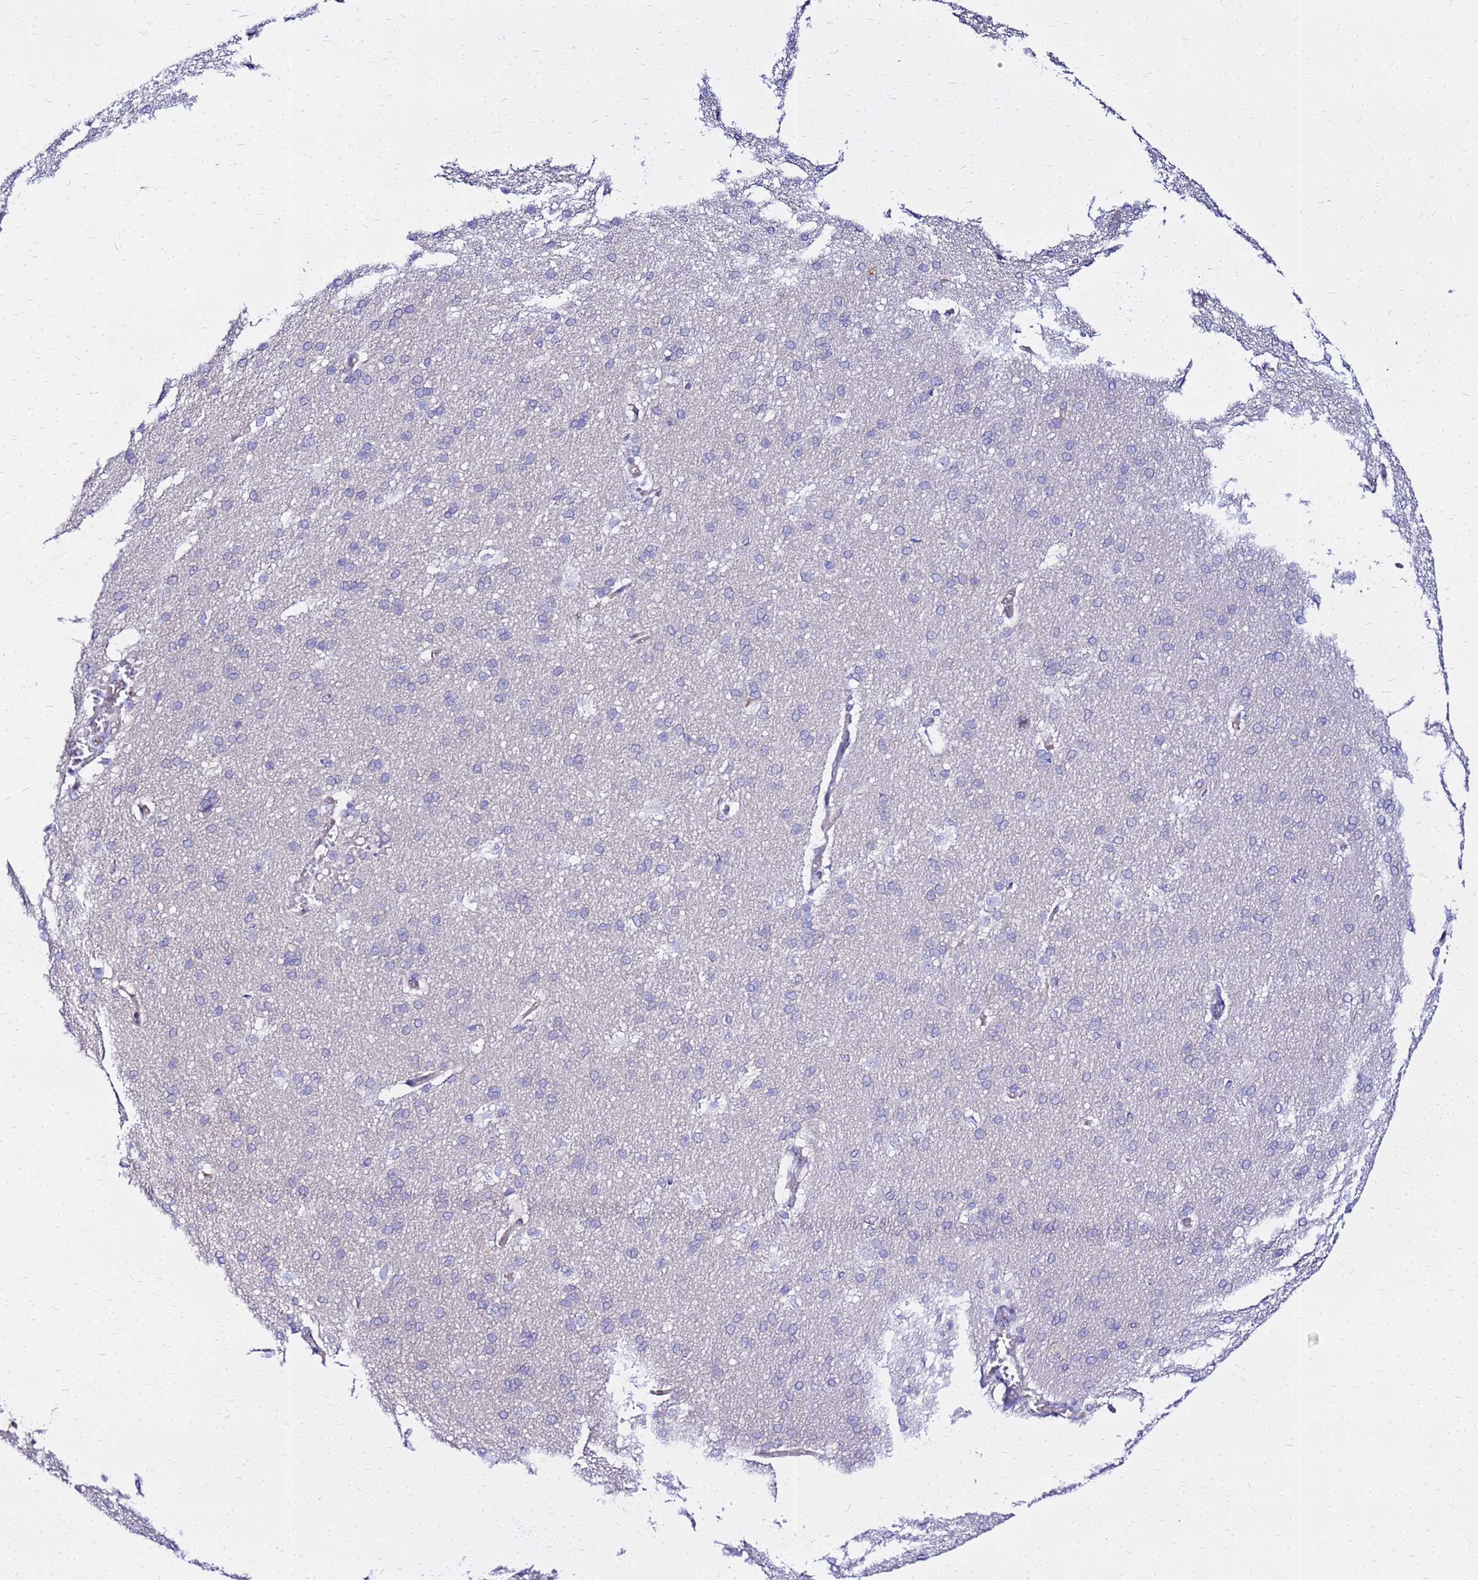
{"staining": {"intensity": "negative", "quantity": "none", "location": "none"}, "tissue": "cerebral cortex", "cell_type": "Endothelial cells", "image_type": "normal", "snomed": [{"axis": "morphology", "description": "Normal tissue, NOS"}, {"axis": "topography", "description": "Cerebral cortex"}], "caption": "This is a image of immunohistochemistry staining of normal cerebral cortex, which shows no staining in endothelial cells.", "gene": "HERC5", "patient": {"sex": "male", "age": 62}}